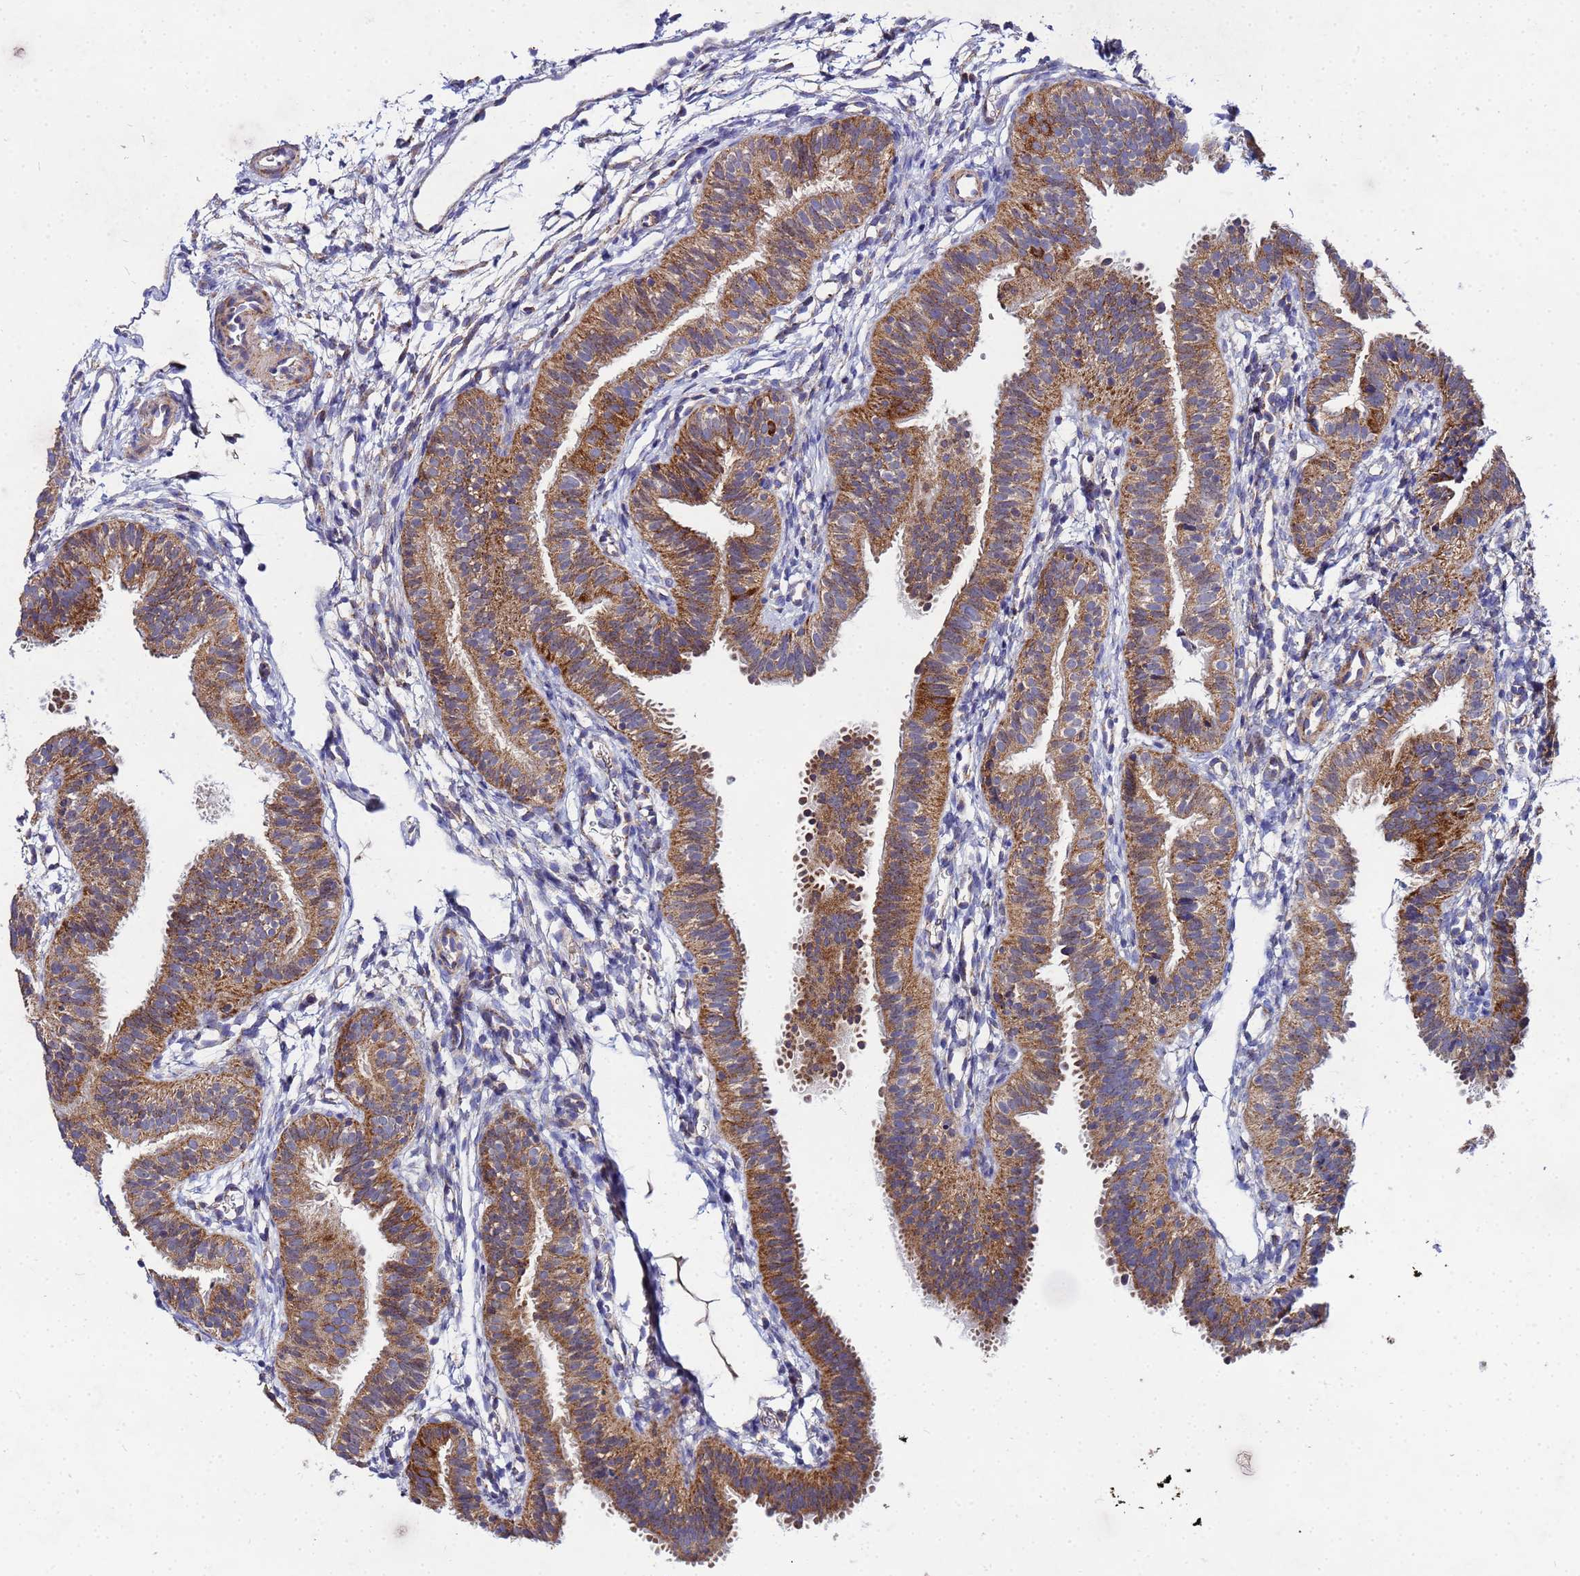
{"staining": {"intensity": "strong", "quantity": ">75%", "location": "cytoplasmic/membranous"}, "tissue": "fallopian tube", "cell_type": "Glandular cells", "image_type": "normal", "snomed": [{"axis": "morphology", "description": "Normal tissue, NOS"}, {"axis": "topography", "description": "Fallopian tube"}], "caption": "The micrograph shows staining of normal fallopian tube, revealing strong cytoplasmic/membranous protein staining (brown color) within glandular cells.", "gene": "FAHD2A", "patient": {"sex": "female", "age": 35}}